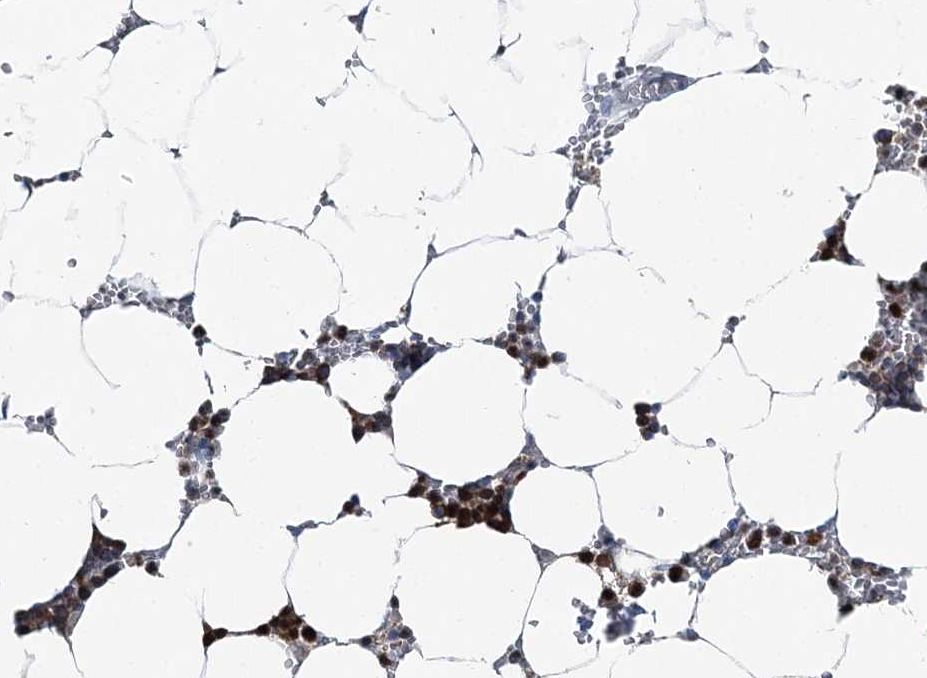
{"staining": {"intensity": "strong", "quantity": "25%-75%", "location": "nuclear"}, "tissue": "bone marrow", "cell_type": "Hematopoietic cells", "image_type": "normal", "snomed": [{"axis": "morphology", "description": "Normal tissue, NOS"}, {"axis": "topography", "description": "Bone marrow"}], "caption": "Brown immunohistochemical staining in benign bone marrow displays strong nuclear expression in approximately 25%-75% of hematopoietic cells. (brown staining indicates protein expression, while blue staining denotes nuclei).", "gene": "HAT1", "patient": {"sex": "male", "age": 70}}